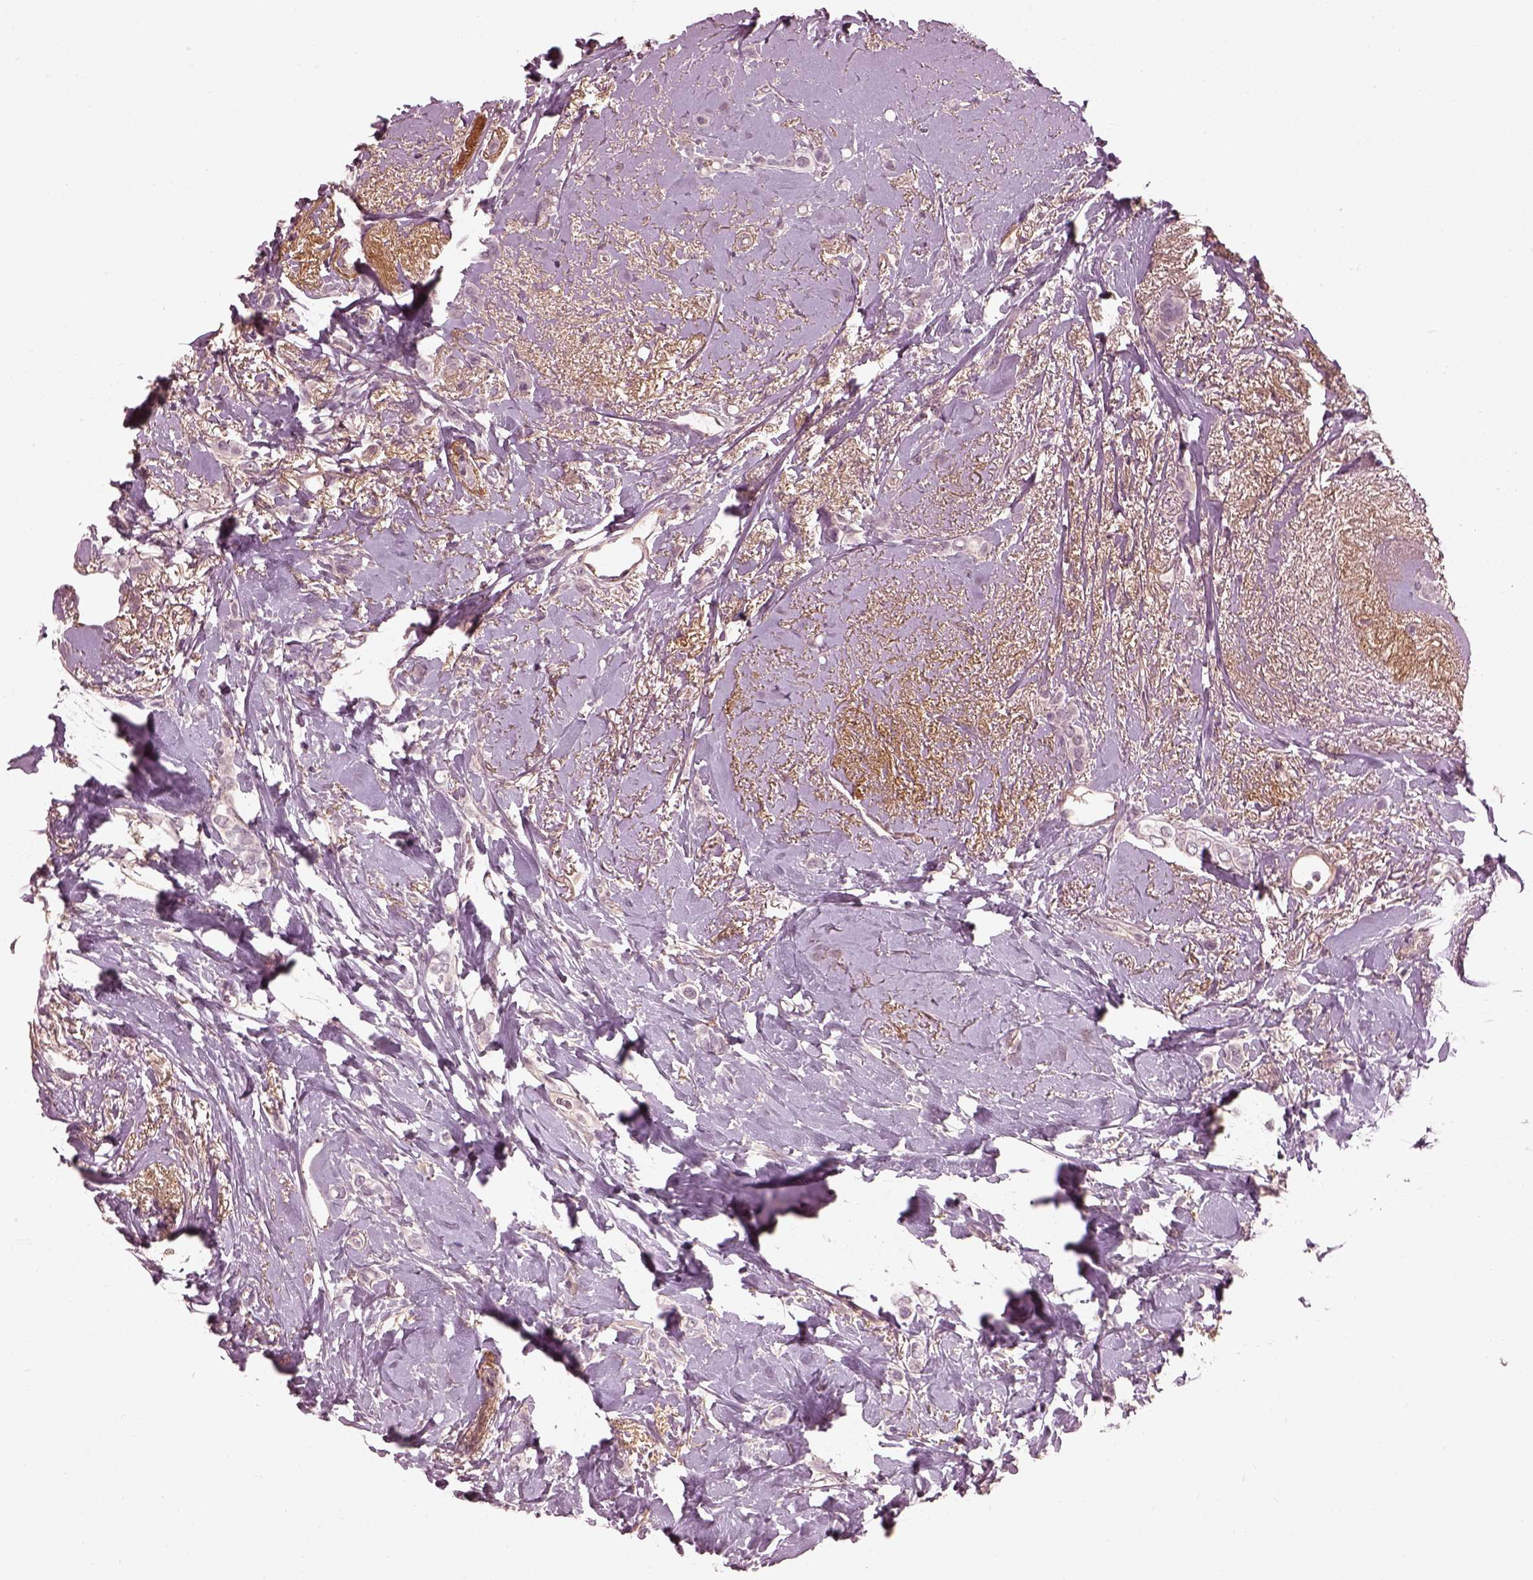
{"staining": {"intensity": "negative", "quantity": "none", "location": "none"}, "tissue": "breast cancer", "cell_type": "Tumor cells", "image_type": "cancer", "snomed": [{"axis": "morphology", "description": "Lobular carcinoma"}, {"axis": "topography", "description": "Breast"}], "caption": "Immunohistochemistry (IHC) photomicrograph of neoplastic tissue: lobular carcinoma (breast) stained with DAB exhibits no significant protein expression in tumor cells.", "gene": "EFEMP1", "patient": {"sex": "female", "age": 66}}